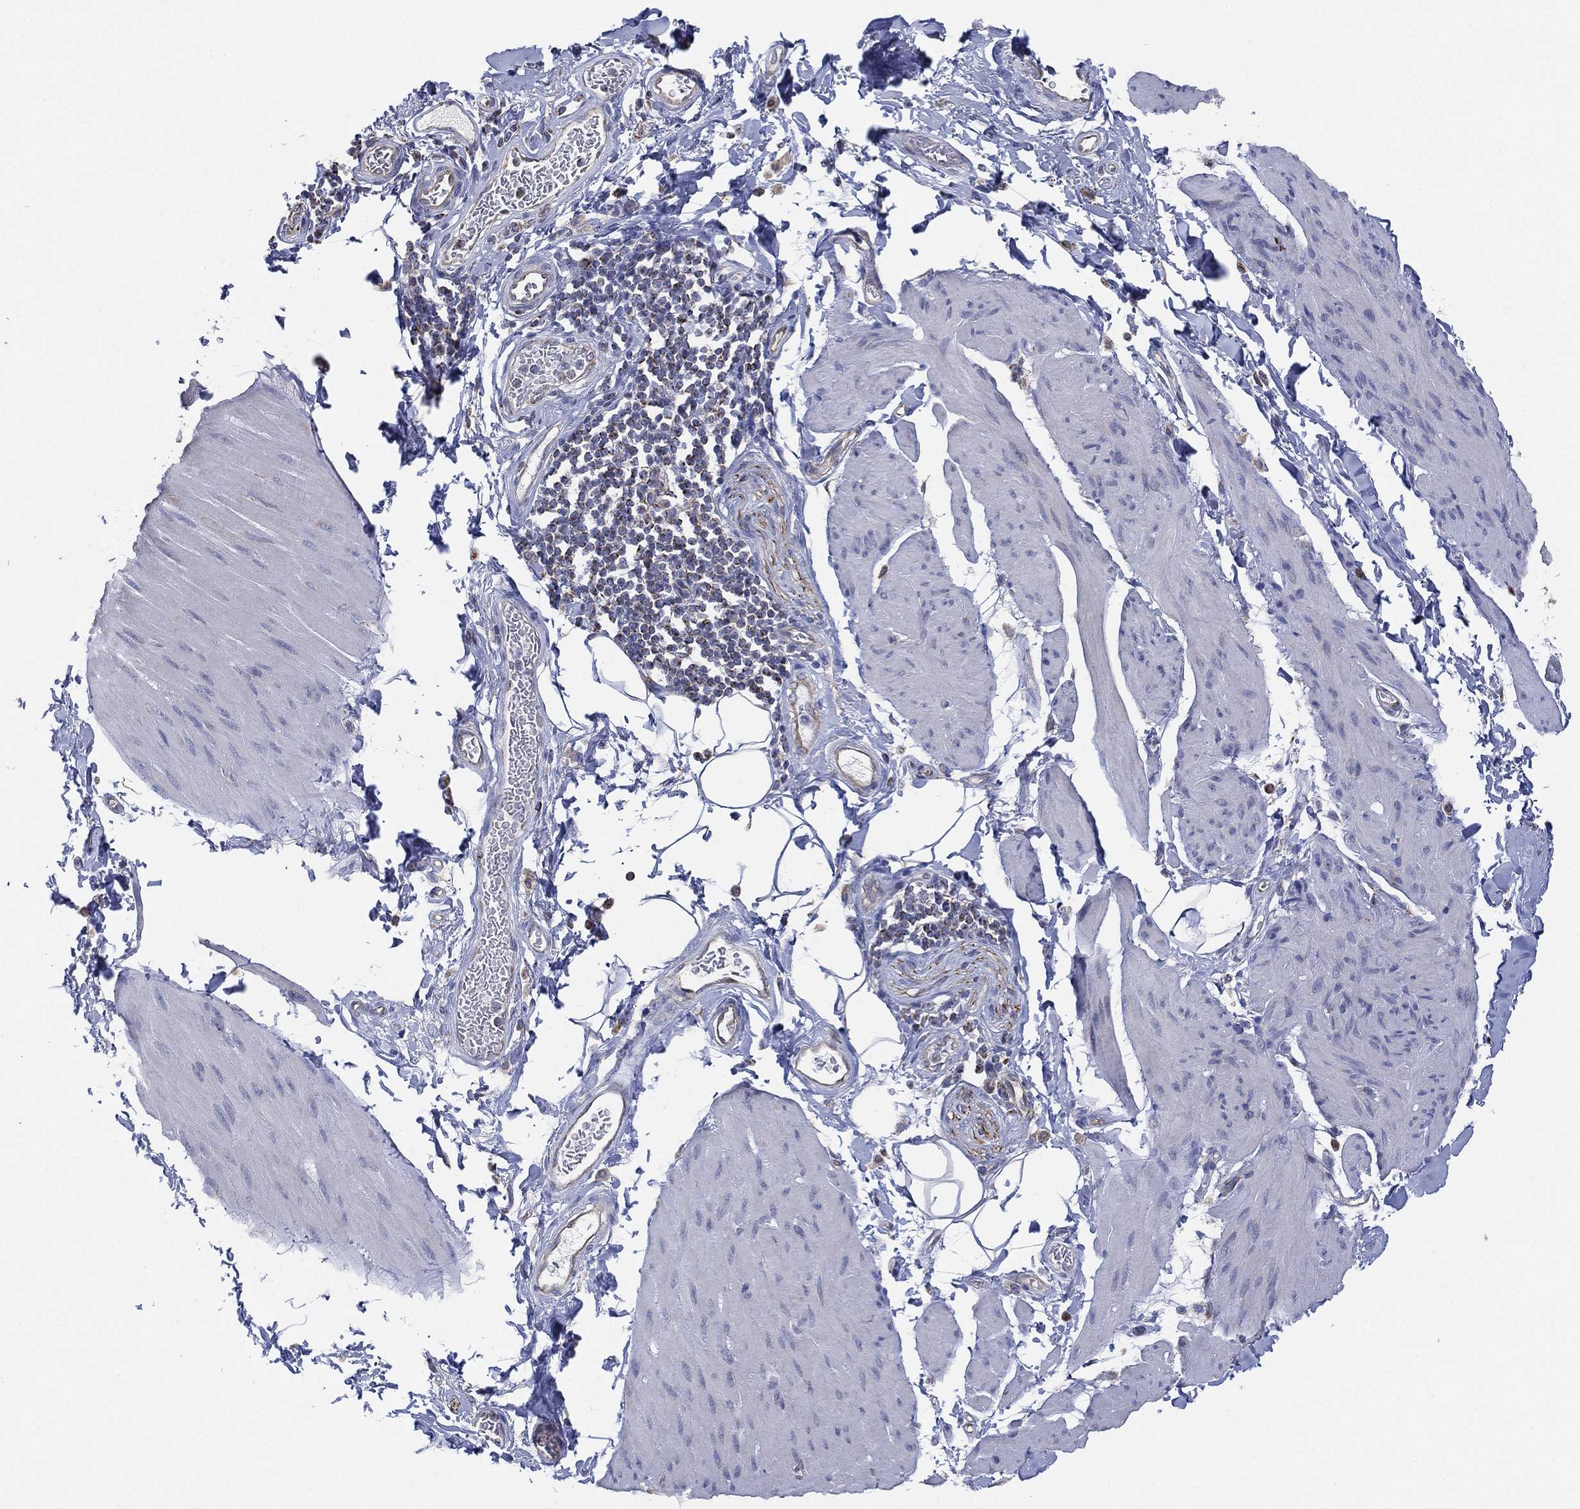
{"staining": {"intensity": "negative", "quantity": "none", "location": "none"}, "tissue": "smooth muscle", "cell_type": "Smooth muscle cells", "image_type": "normal", "snomed": [{"axis": "morphology", "description": "Normal tissue, NOS"}, {"axis": "topography", "description": "Adipose tissue"}, {"axis": "topography", "description": "Smooth muscle"}, {"axis": "topography", "description": "Peripheral nerve tissue"}], "caption": "Immunohistochemistry (IHC) photomicrograph of normal smooth muscle: smooth muscle stained with DAB (3,3'-diaminobenzidine) shows no significant protein staining in smooth muscle cells.", "gene": "INA", "patient": {"sex": "male", "age": 83}}